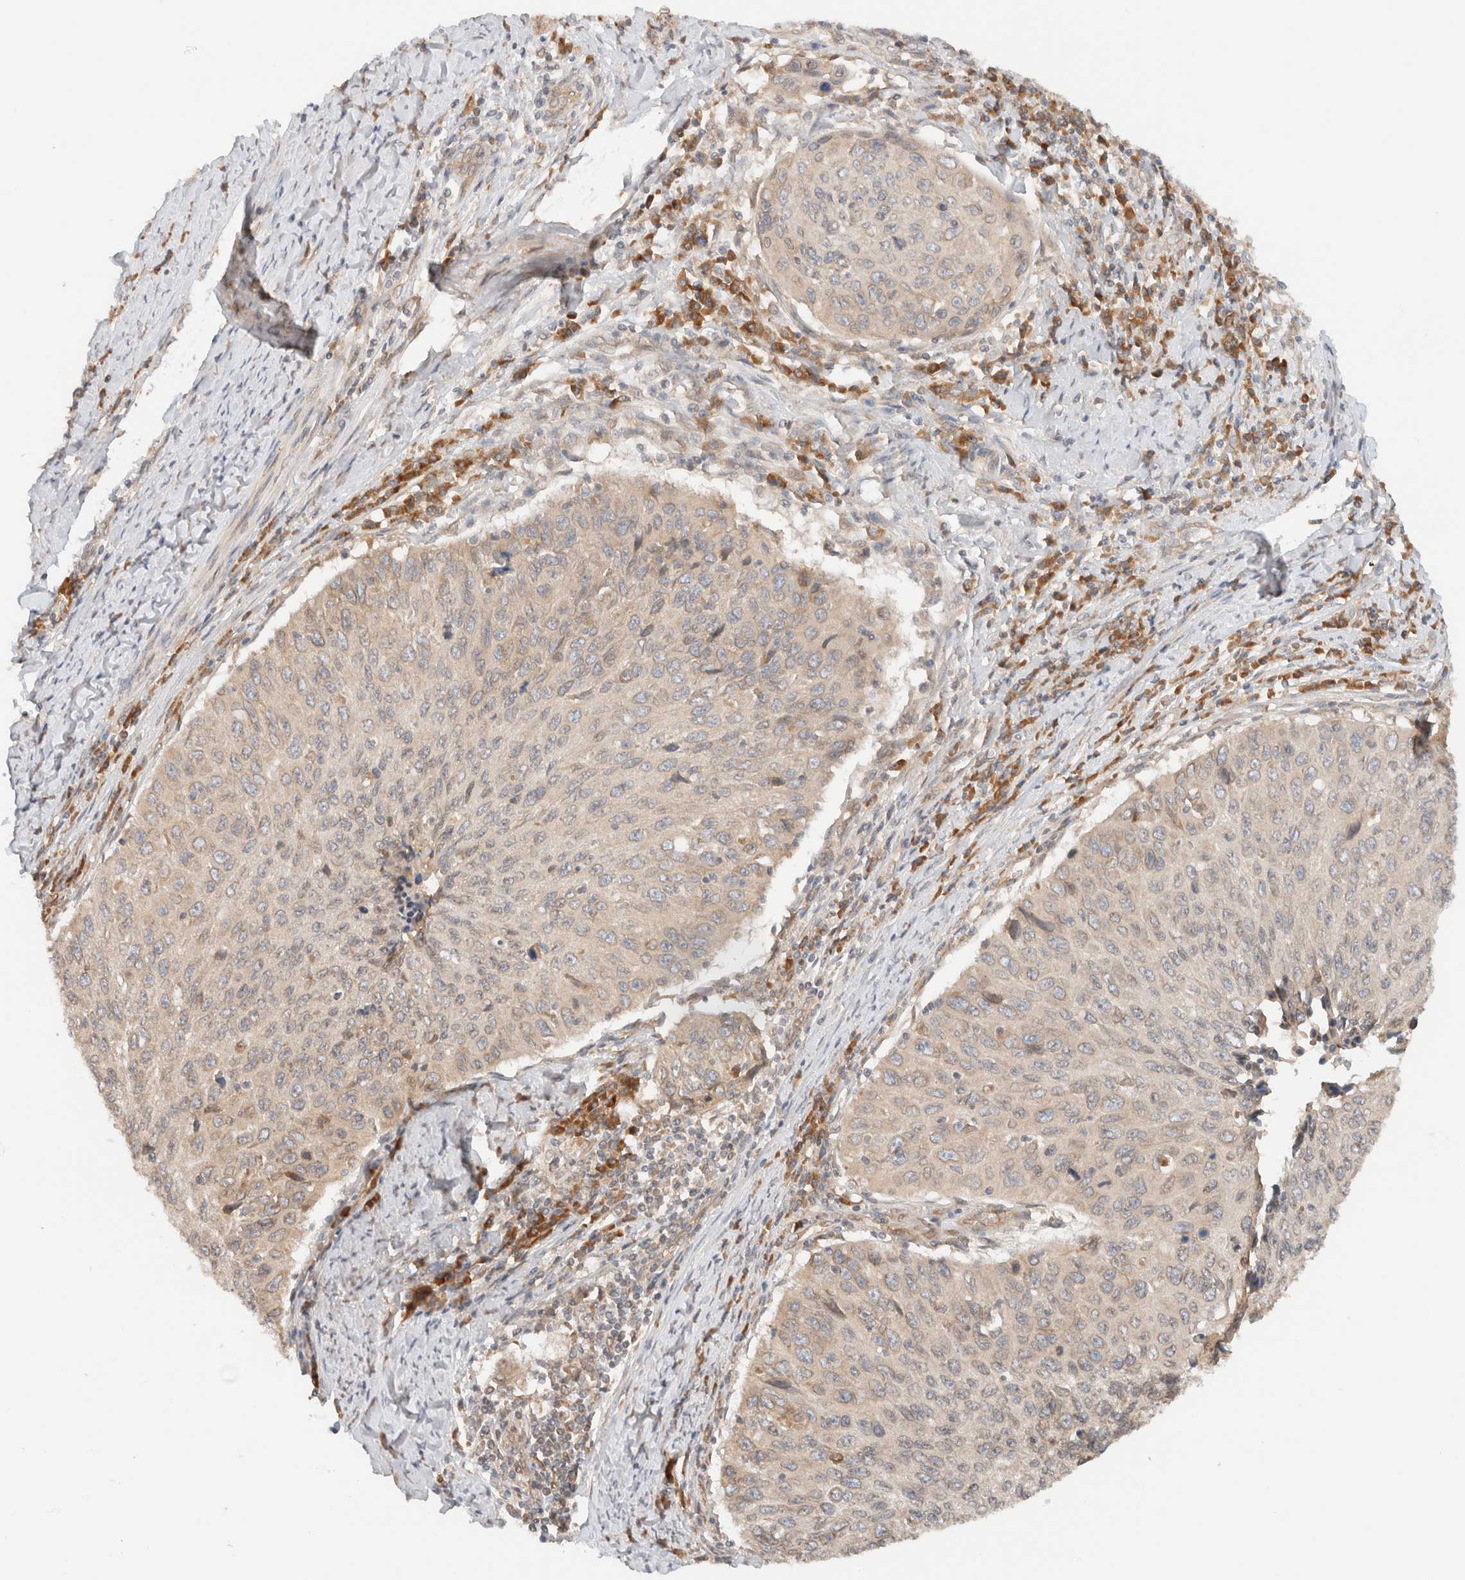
{"staining": {"intensity": "negative", "quantity": "none", "location": "none"}, "tissue": "cervical cancer", "cell_type": "Tumor cells", "image_type": "cancer", "snomed": [{"axis": "morphology", "description": "Squamous cell carcinoma, NOS"}, {"axis": "topography", "description": "Cervix"}], "caption": "Protein analysis of cervical cancer shows no significant staining in tumor cells.", "gene": "ARFGEF2", "patient": {"sex": "female", "age": 53}}